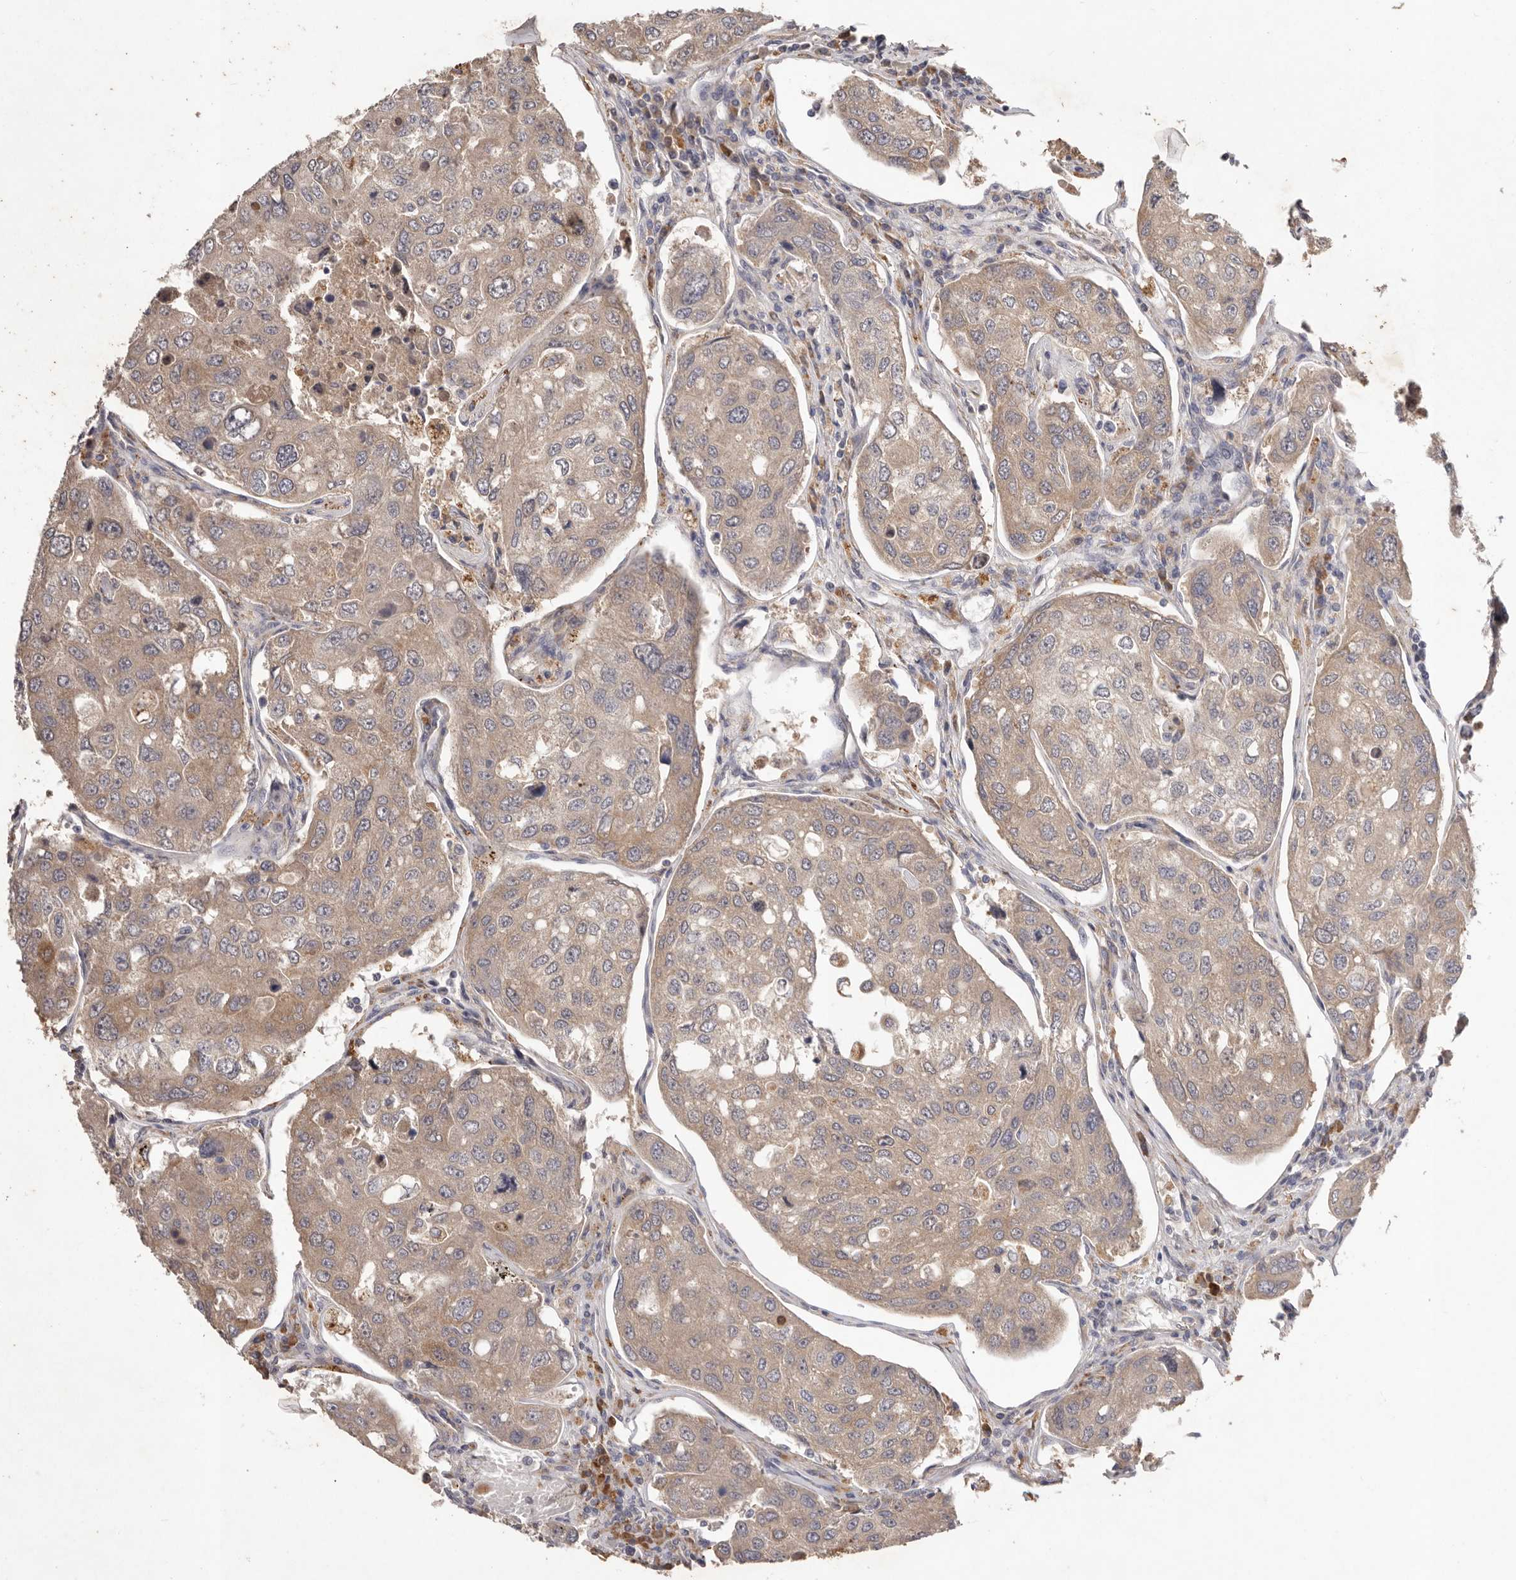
{"staining": {"intensity": "weak", "quantity": ">75%", "location": "cytoplasmic/membranous"}, "tissue": "urothelial cancer", "cell_type": "Tumor cells", "image_type": "cancer", "snomed": [{"axis": "morphology", "description": "Urothelial carcinoma, High grade"}, {"axis": "topography", "description": "Lymph node"}, {"axis": "topography", "description": "Urinary bladder"}], "caption": "A high-resolution micrograph shows immunohistochemistry (IHC) staining of urothelial cancer, which demonstrates weak cytoplasmic/membranous expression in approximately >75% of tumor cells.", "gene": "WDR77", "patient": {"sex": "male", "age": 51}}